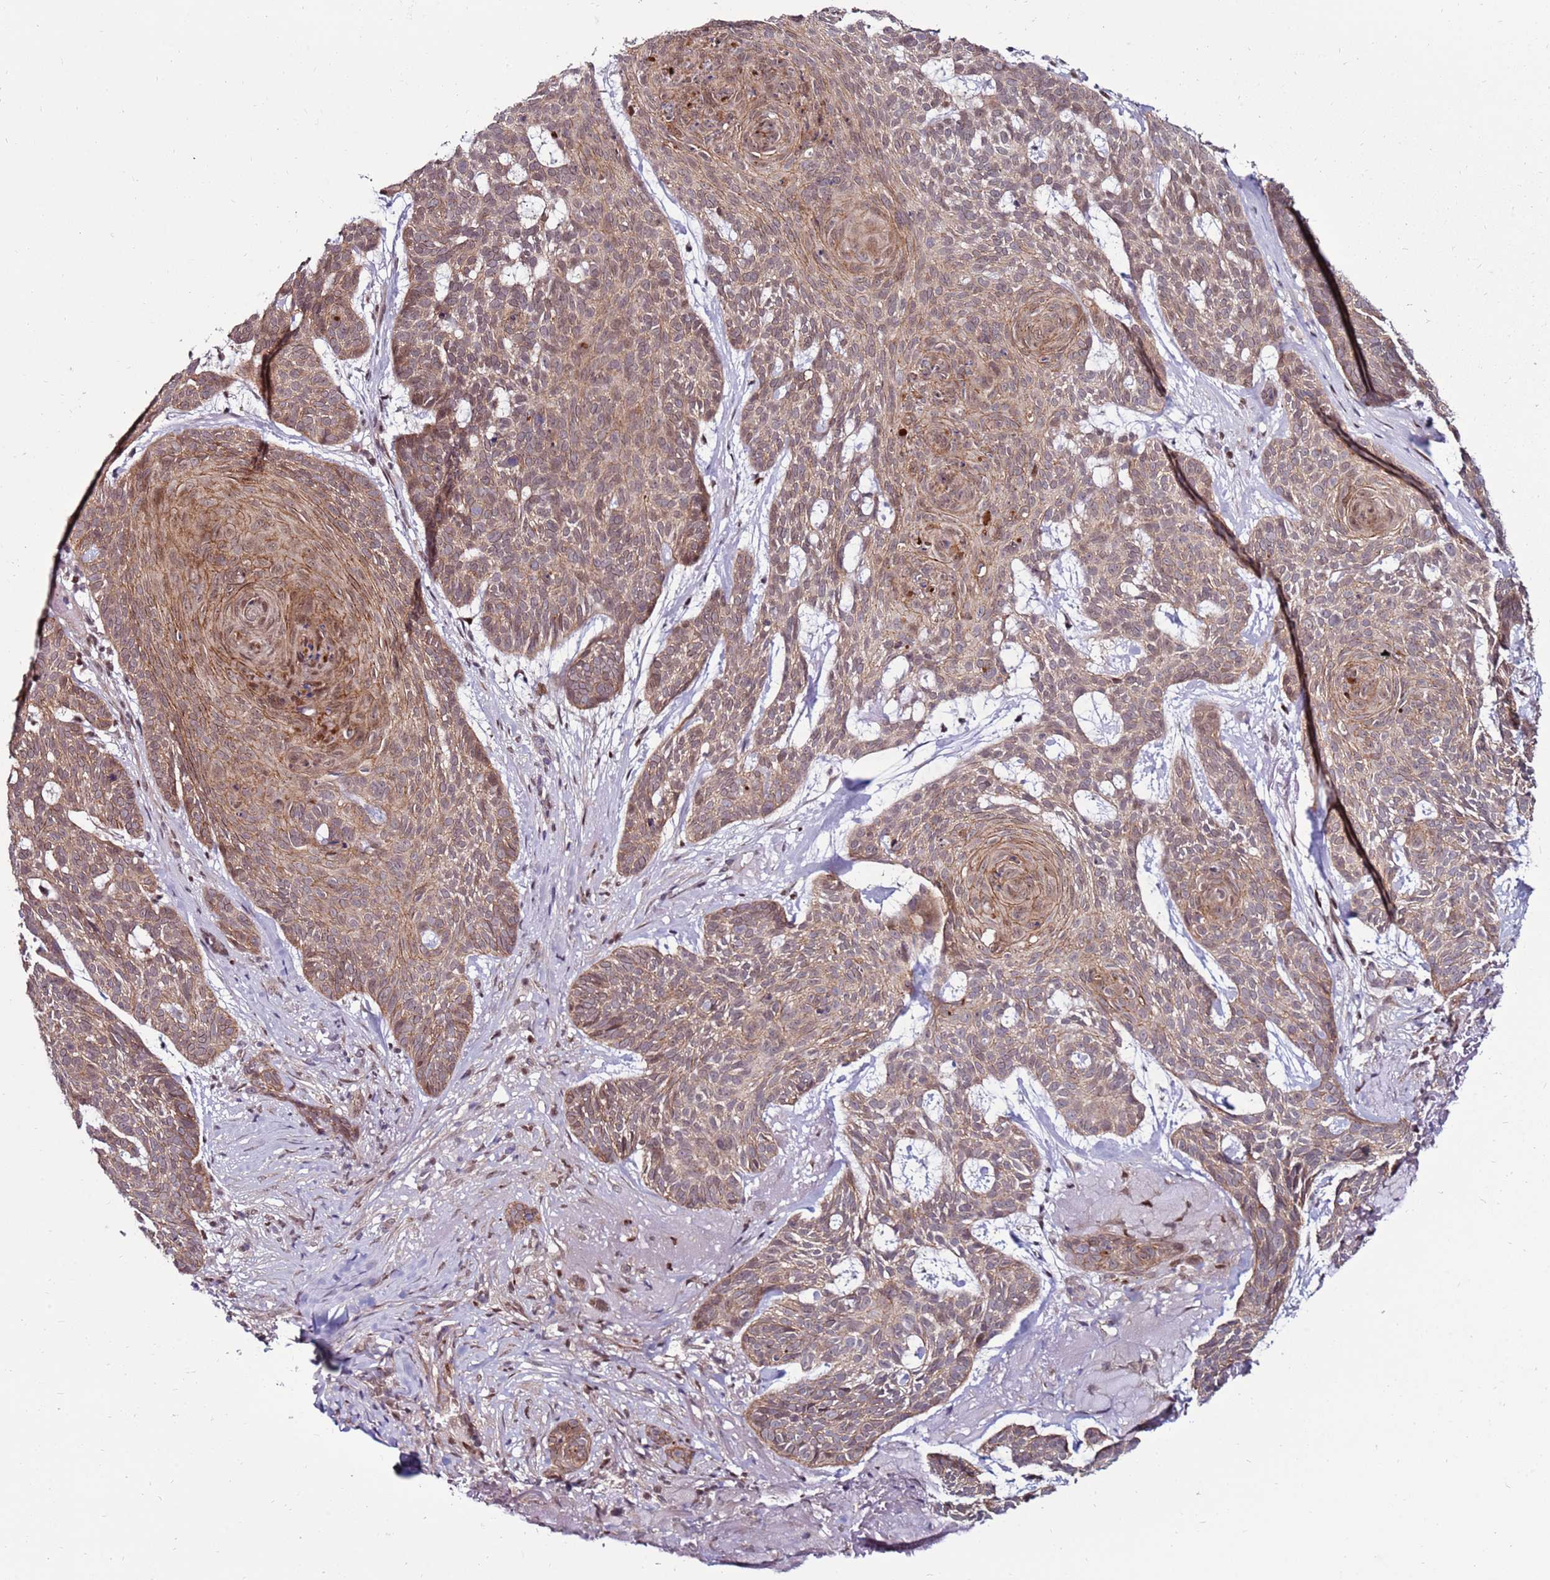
{"staining": {"intensity": "moderate", "quantity": ">75%", "location": "cytoplasmic/membranous"}, "tissue": "skin cancer", "cell_type": "Tumor cells", "image_type": "cancer", "snomed": [{"axis": "morphology", "description": "Basal cell carcinoma"}, {"axis": "topography", "description": "Skin"}], "caption": "Protein positivity by immunohistochemistry (IHC) shows moderate cytoplasmic/membranous expression in approximately >75% of tumor cells in basal cell carcinoma (skin). Ihc stains the protein of interest in brown and the nuclei are stained blue.", "gene": "KPNA4", "patient": {"sex": "female", "age": 89}}